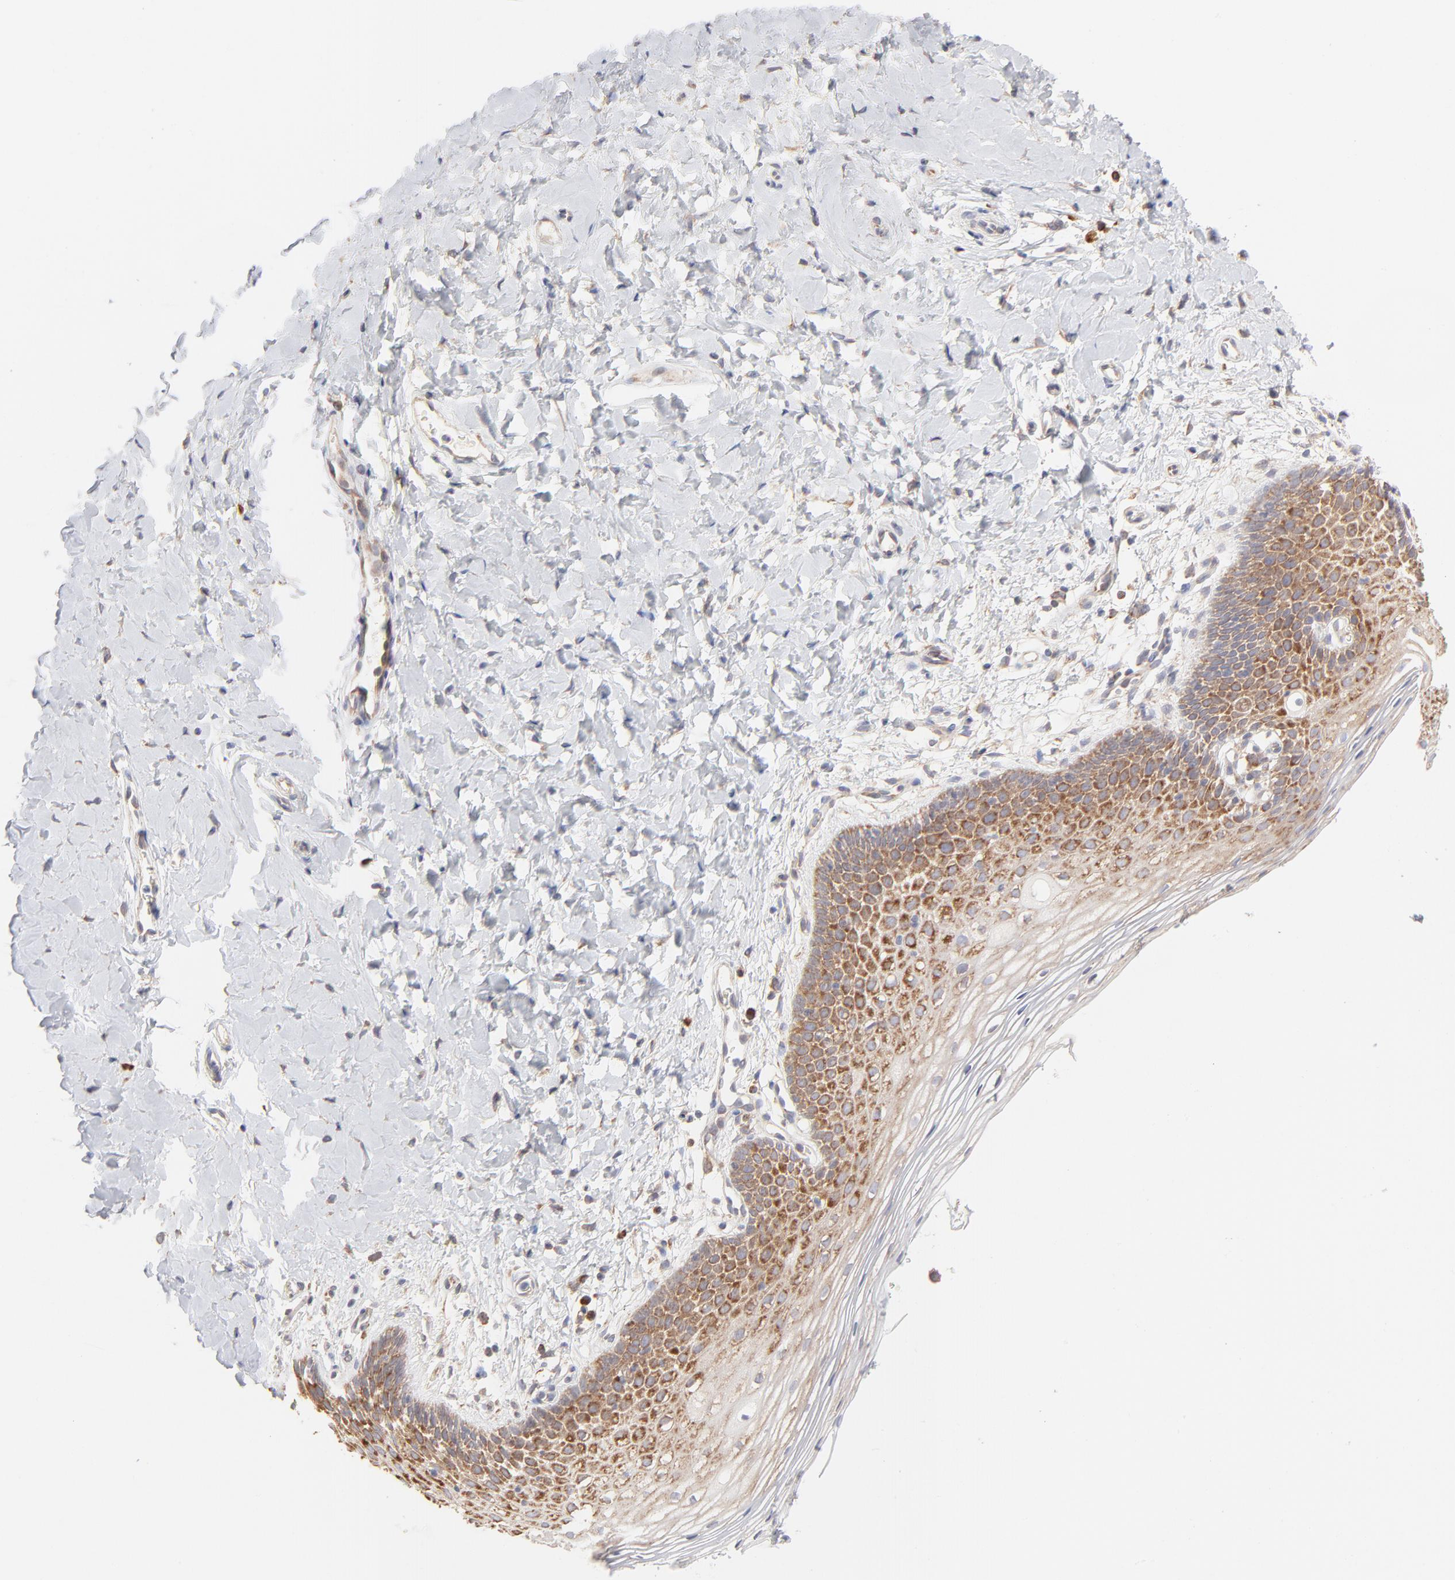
{"staining": {"intensity": "moderate", "quantity": ">75%", "location": "cytoplasmic/membranous"}, "tissue": "vagina", "cell_type": "Squamous epithelial cells", "image_type": "normal", "snomed": [{"axis": "morphology", "description": "Normal tissue, NOS"}, {"axis": "topography", "description": "Vagina"}], "caption": "An IHC histopathology image of normal tissue is shown. Protein staining in brown shows moderate cytoplasmic/membranous positivity in vagina within squamous epithelial cells.", "gene": "RPS21", "patient": {"sex": "female", "age": 55}}